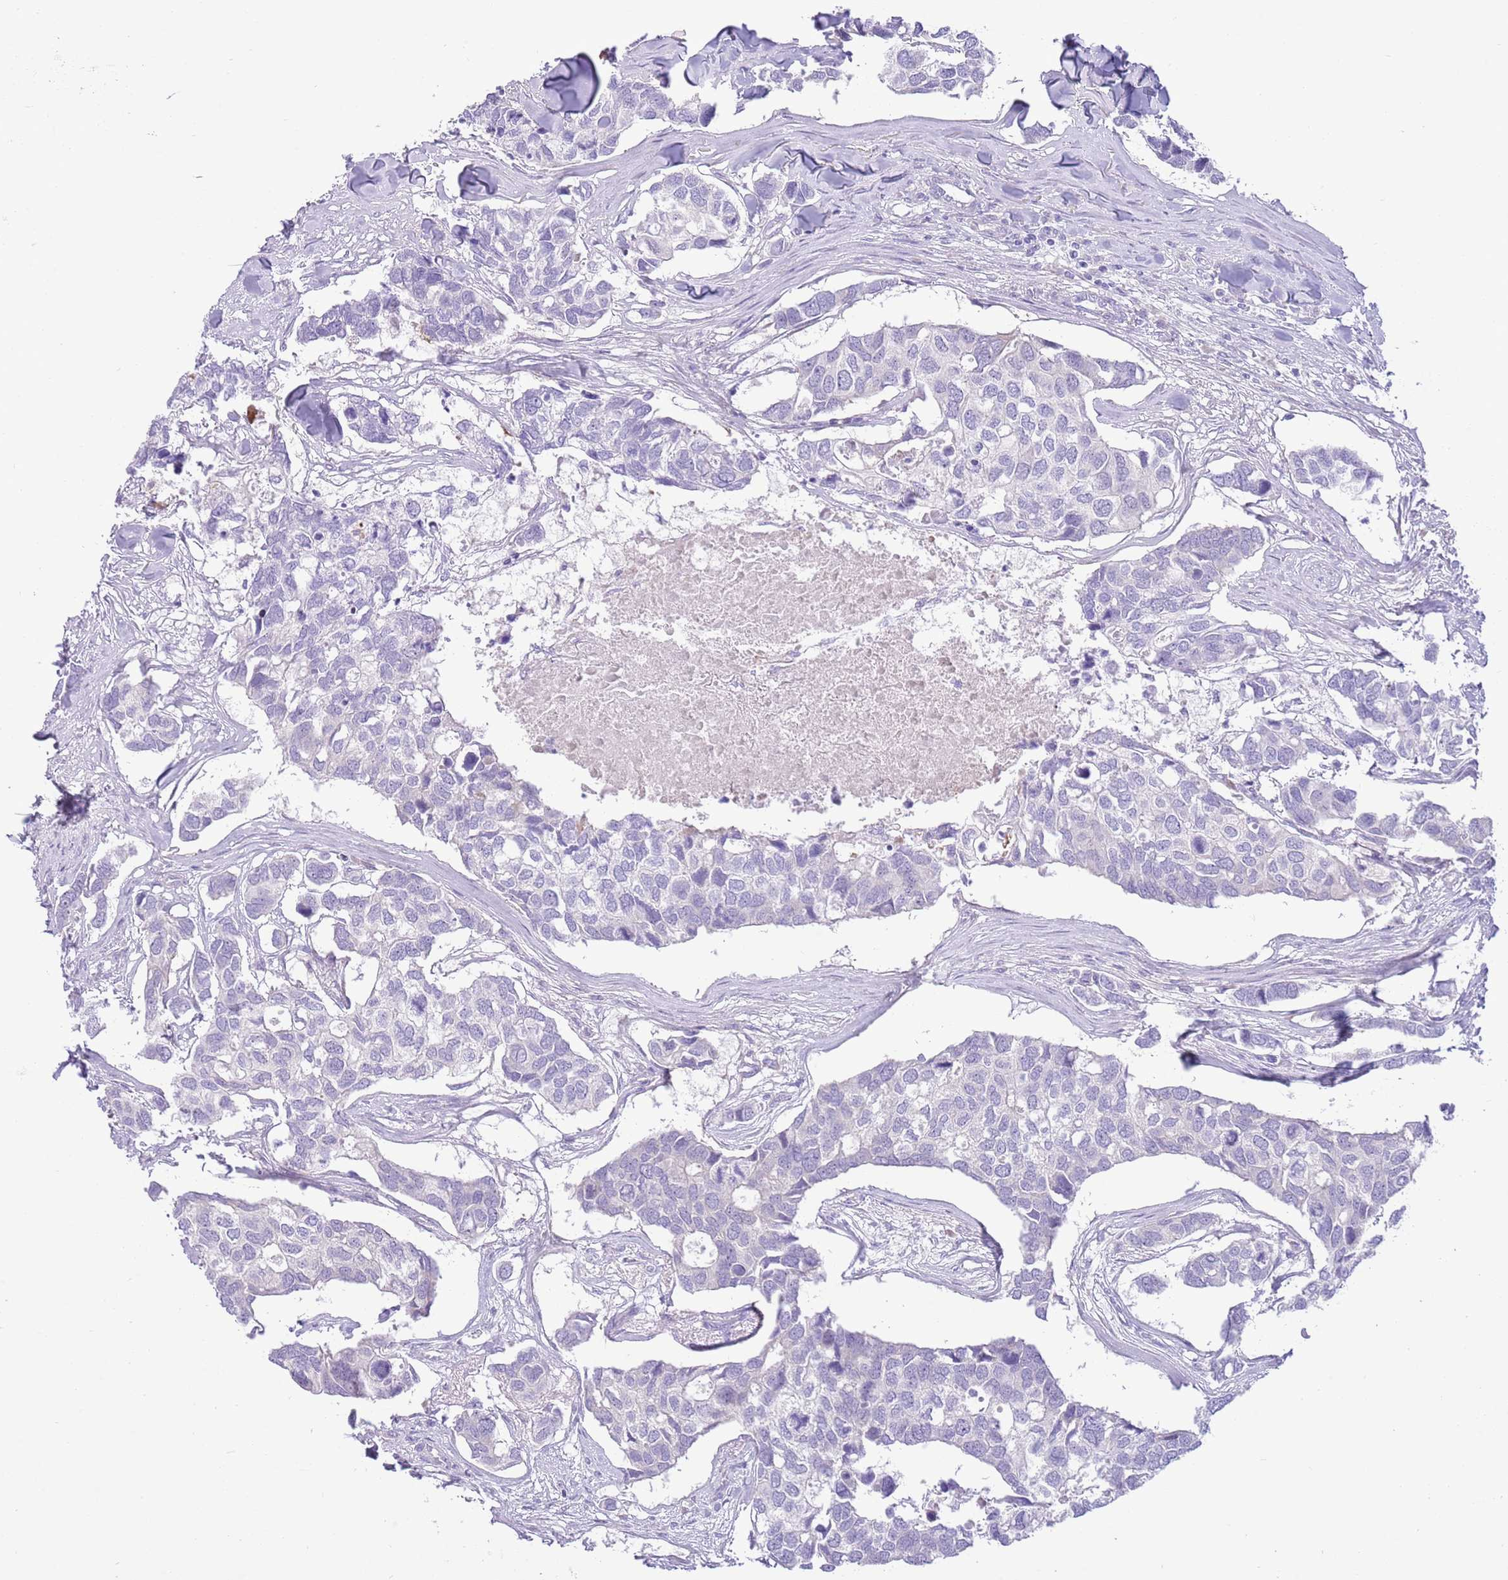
{"staining": {"intensity": "negative", "quantity": "none", "location": "none"}, "tissue": "breast cancer", "cell_type": "Tumor cells", "image_type": "cancer", "snomed": [{"axis": "morphology", "description": "Duct carcinoma"}, {"axis": "topography", "description": "Breast"}], "caption": "Protein analysis of breast cancer (invasive ductal carcinoma) reveals no significant expression in tumor cells.", "gene": "ZC4H2", "patient": {"sex": "female", "age": 83}}